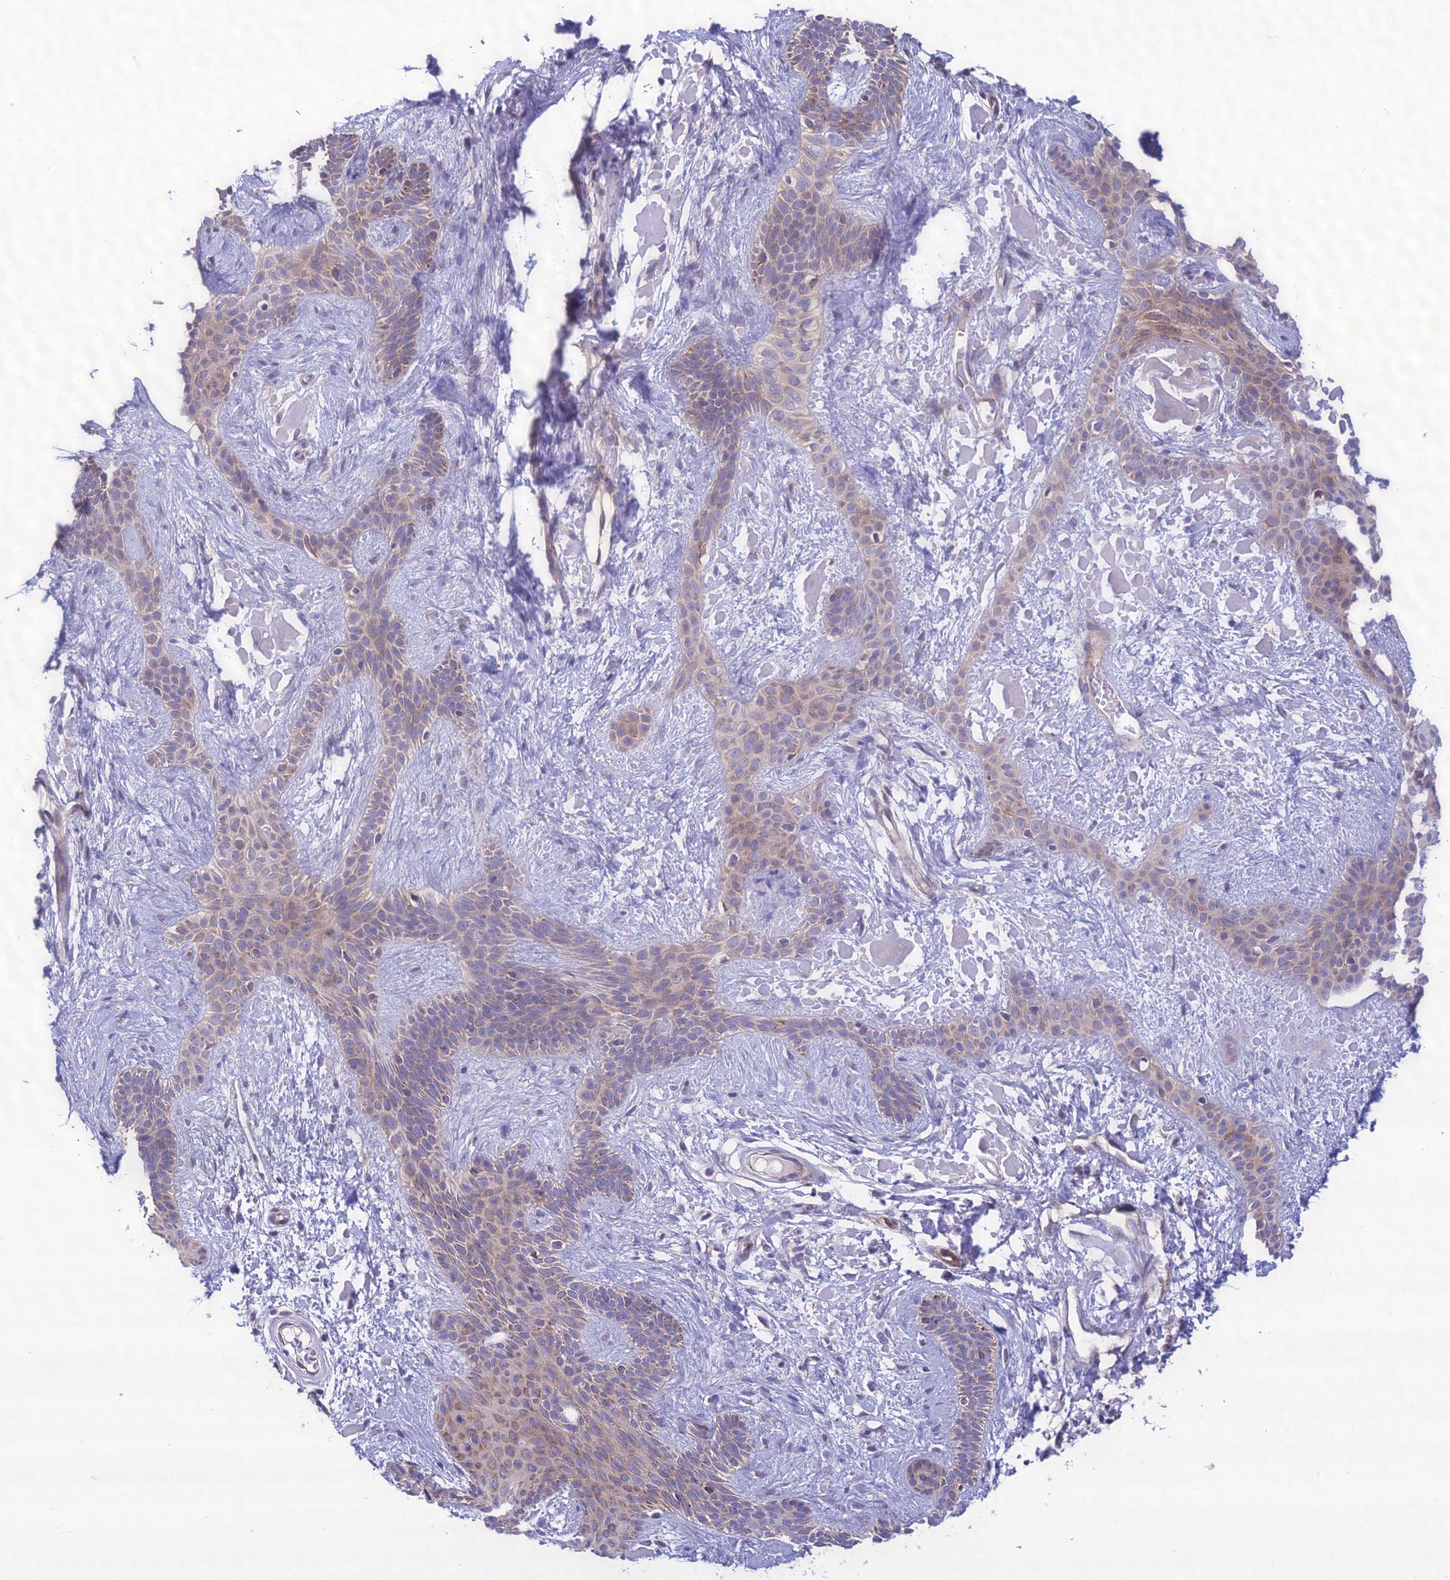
{"staining": {"intensity": "weak", "quantity": "25%-75%", "location": "cytoplasmic/membranous"}, "tissue": "skin cancer", "cell_type": "Tumor cells", "image_type": "cancer", "snomed": [{"axis": "morphology", "description": "Basal cell carcinoma"}, {"axis": "topography", "description": "Skin"}], "caption": "This photomicrograph demonstrates IHC staining of human skin basal cell carcinoma, with low weak cytoplasmic/membranous positivity in about 25%-75% of tumor cells.", "gene": "NODAL", "patient": {"sex": "male", "age": 78}}